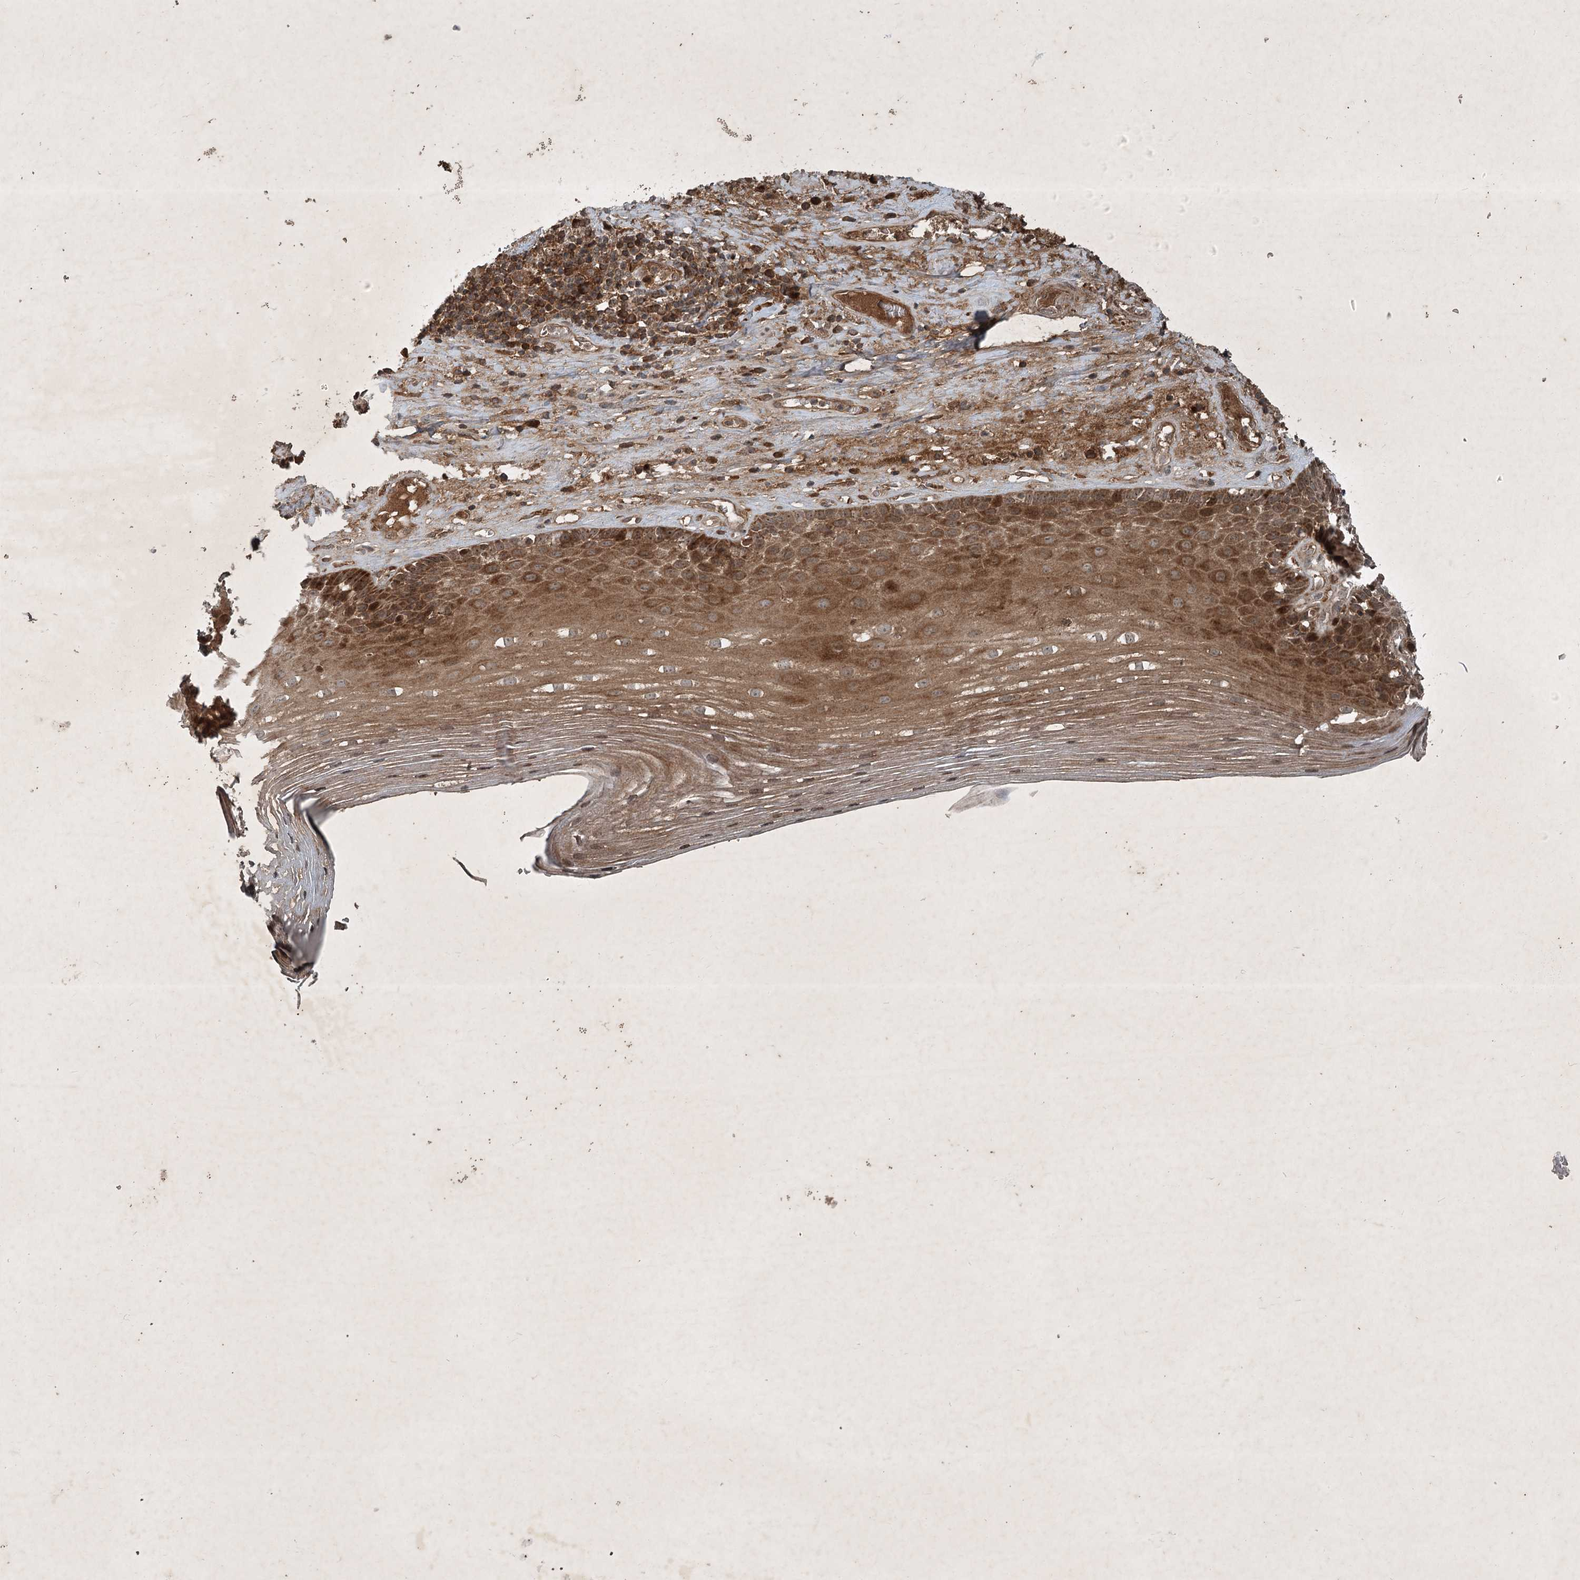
{"staining": {"intensity": "moderate", "quantity": ">75%", "location": "cytoplasmic/membranous,nuclear"}, "tissue": "esophagus", "cell_type": "Squamous epithelial cells", "image_type": "normal", "snomed": [{"axis": "morphology", "description": "Normal tissue, NOS"}, {"axis": "topography", "description": "Esophagus"}], "caption": "Immunohistochemical staining of benign human esophagus reveals >75% levels of moderate cytoplasmic/membranous,nuclear protein positivity in about >75% of squamous epithelial cells.", "gene": "UNC93A", "patient": {"sex": "male", "age": 62}}